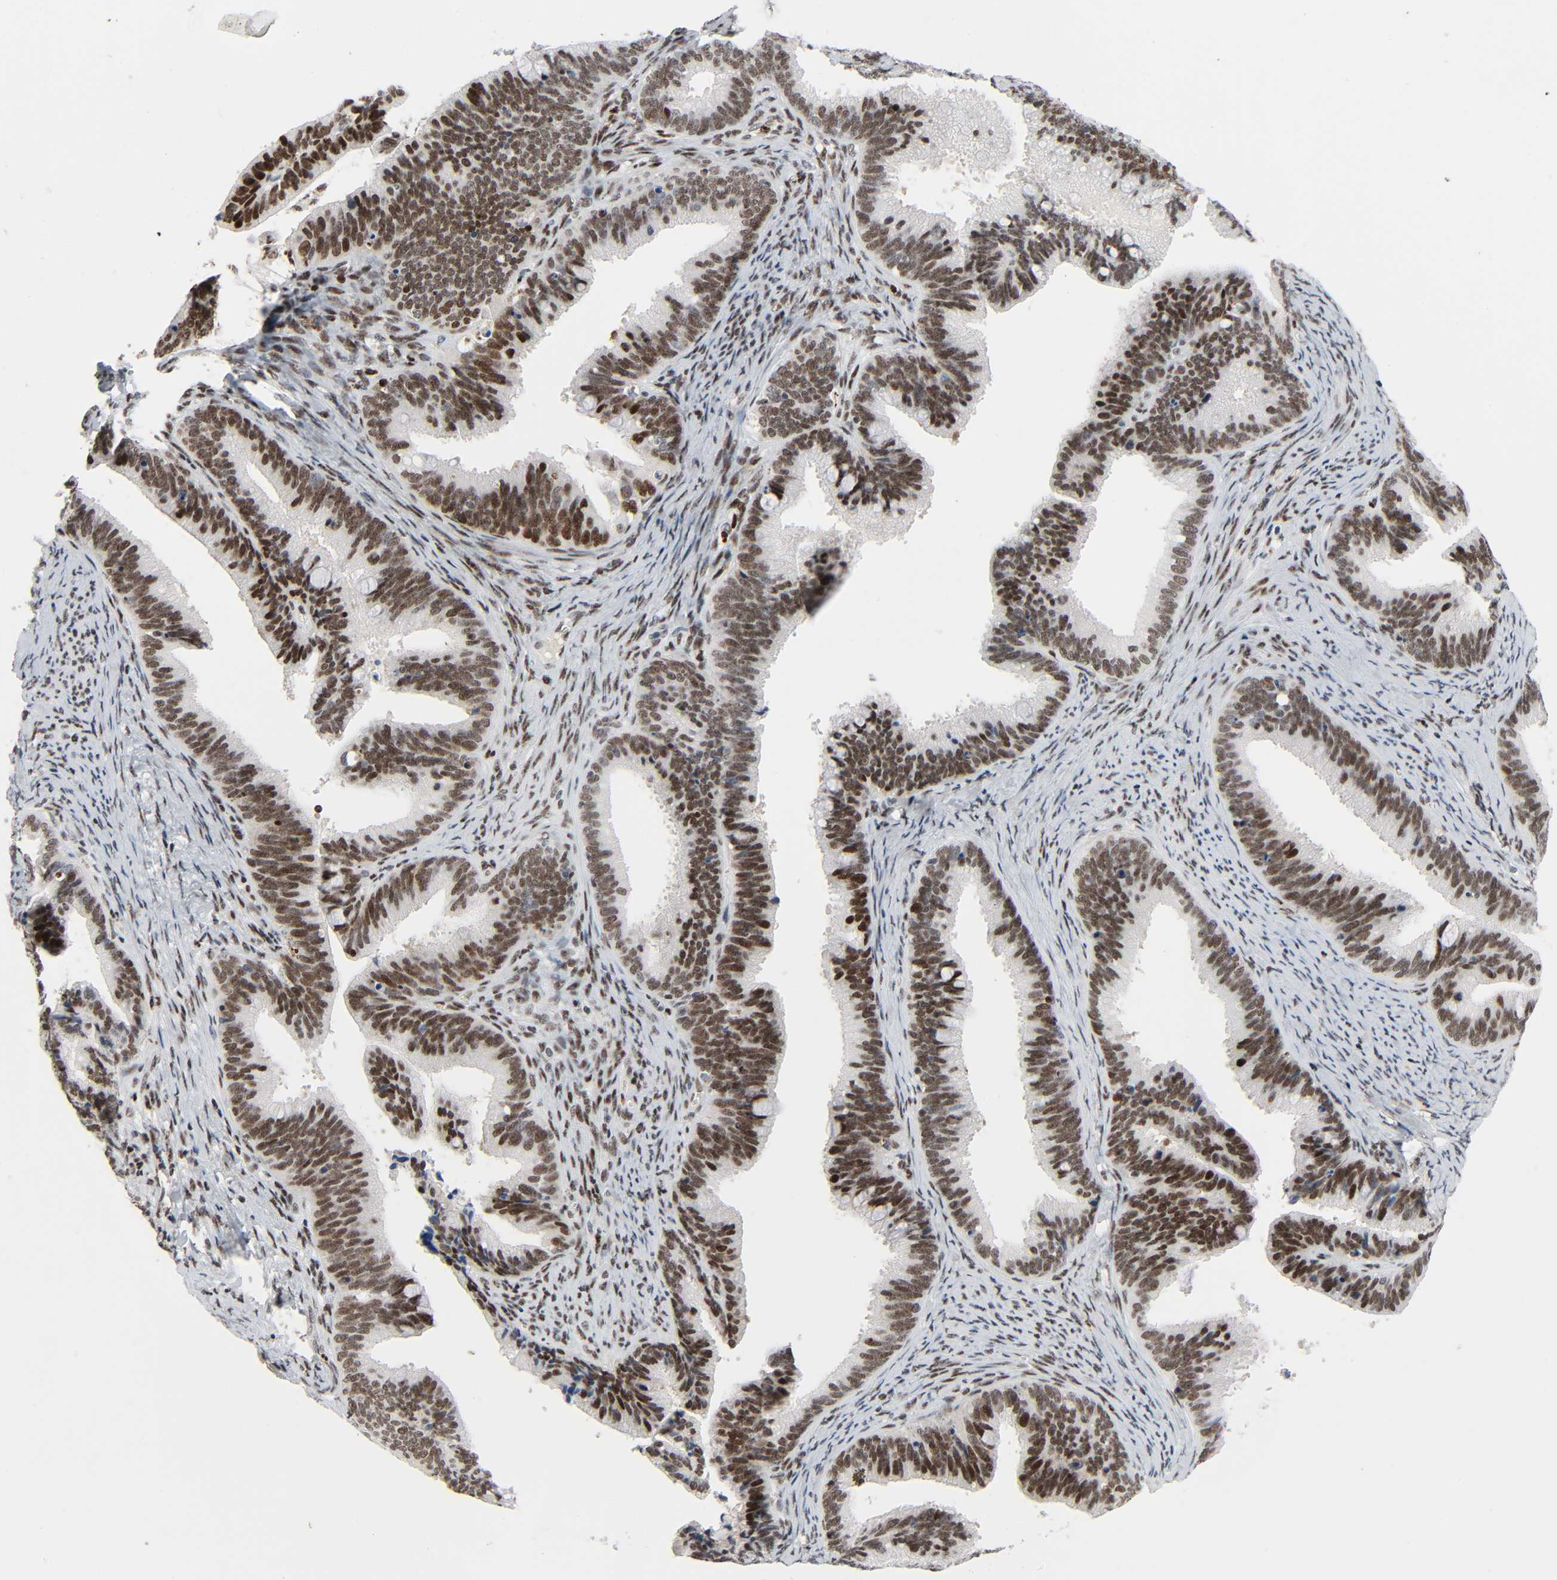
{"staining": {"intensity": "strong", "quantity": ">75%", "location": "nuclear"}, "tissue": "cervical cancer", "cell_type": "Tumor cells", "image_type": "cancer", "snomed": [{"axis": "morphology", "description": "Squamous cell carcinoma, NOS"}, {"axis": "topography", "description": "Cervix"}], "caption": "High-power microscopy captured an immunohistochemistry image of cervical cancer (squamous cell carcinoma), revealing strong nuclear positivity in approximately >75% of tumor cells.", "gene": "CREBBP", "patient": {"sex": "female", "age": 32}}